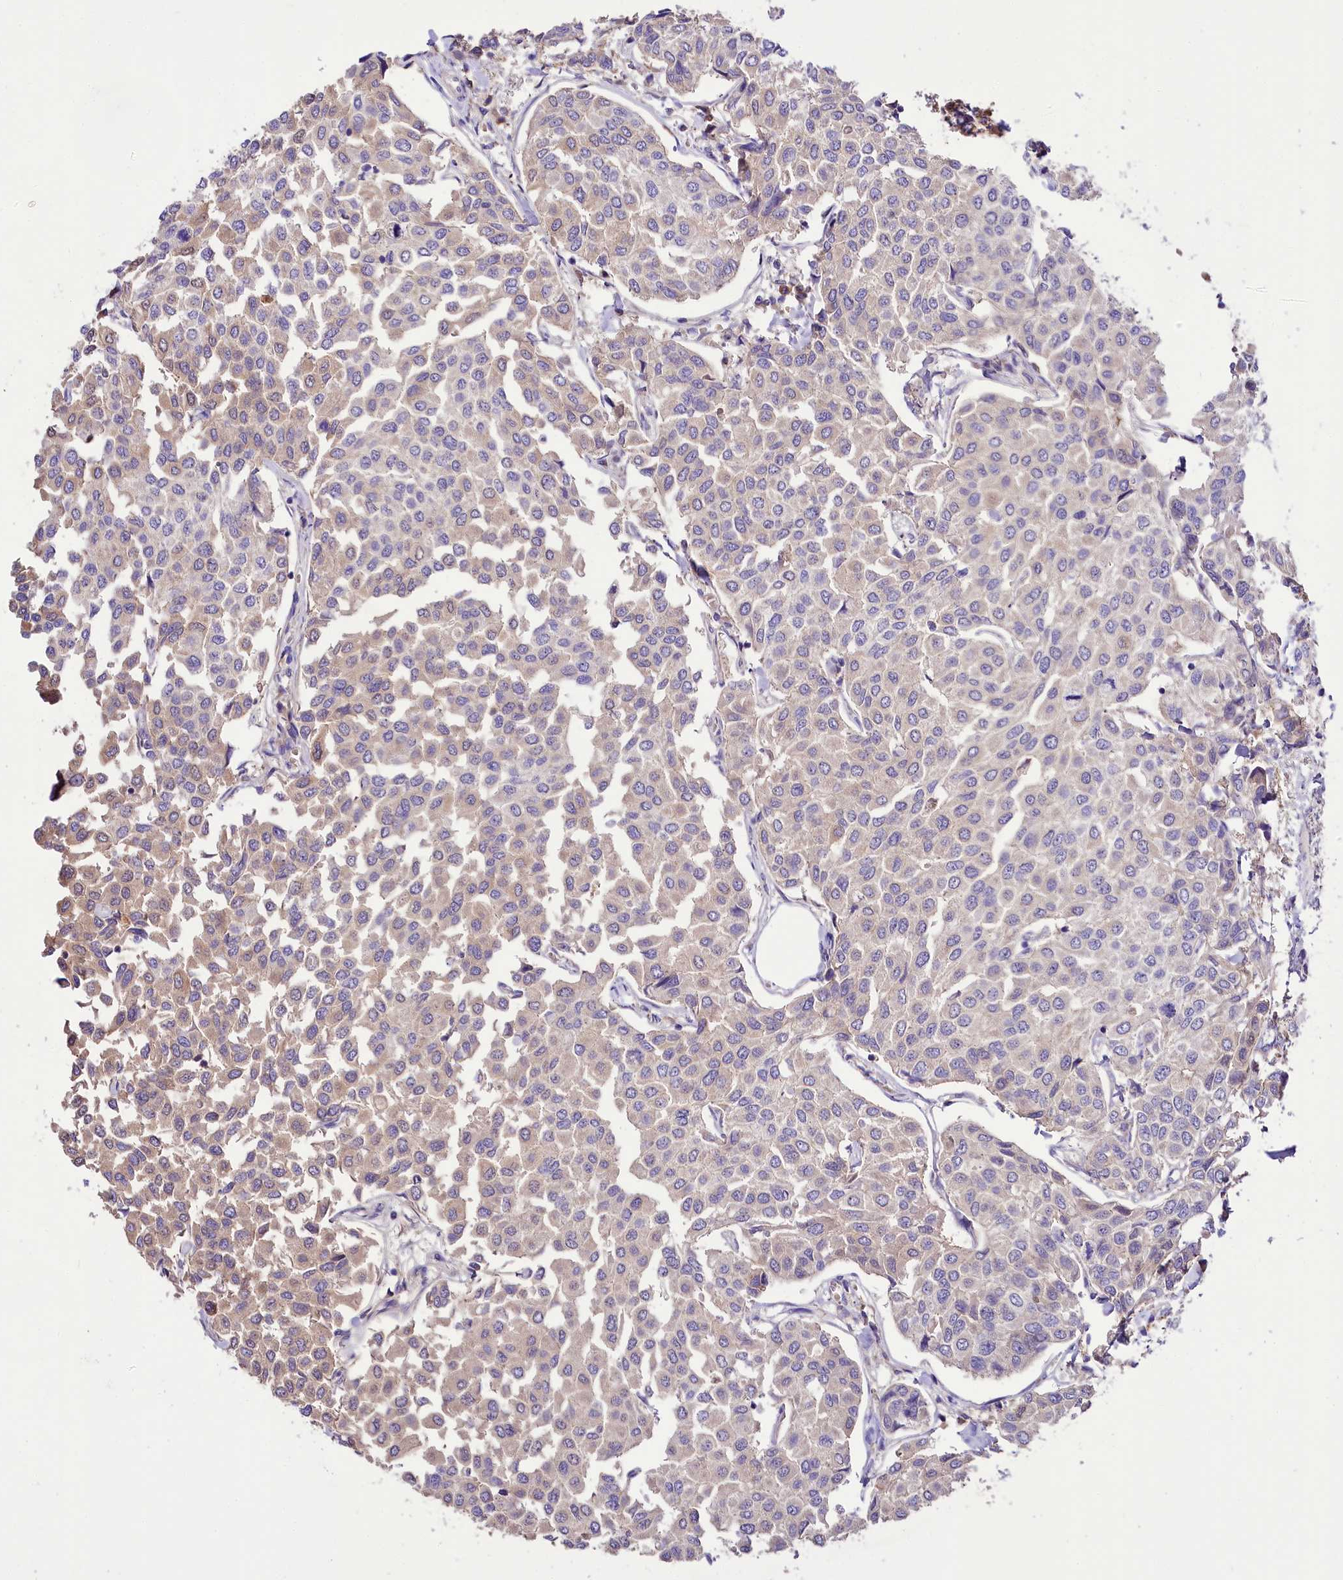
{"staining": {"intensity": "weak", "quantity": "<25%", "location": "cytoplasmic/membranous"}, "tissue": "breast cancer", "cell_type": "Tumor cells", "image_type": "cancer", "snomed": [{"axis": "morphology", "description": "Duct carcinoma"}, {"axis": "topography", "description": "Breast"}], "caption": "DAB (3,3'-diaminobenzidine) immunohistochemical staining of human breast cancer (invasive ductal carcinoma) reveals no significant positivity in tumor cells.", "gene": "PPP1R32", "patient": {"sex": "female", "age": 55}}